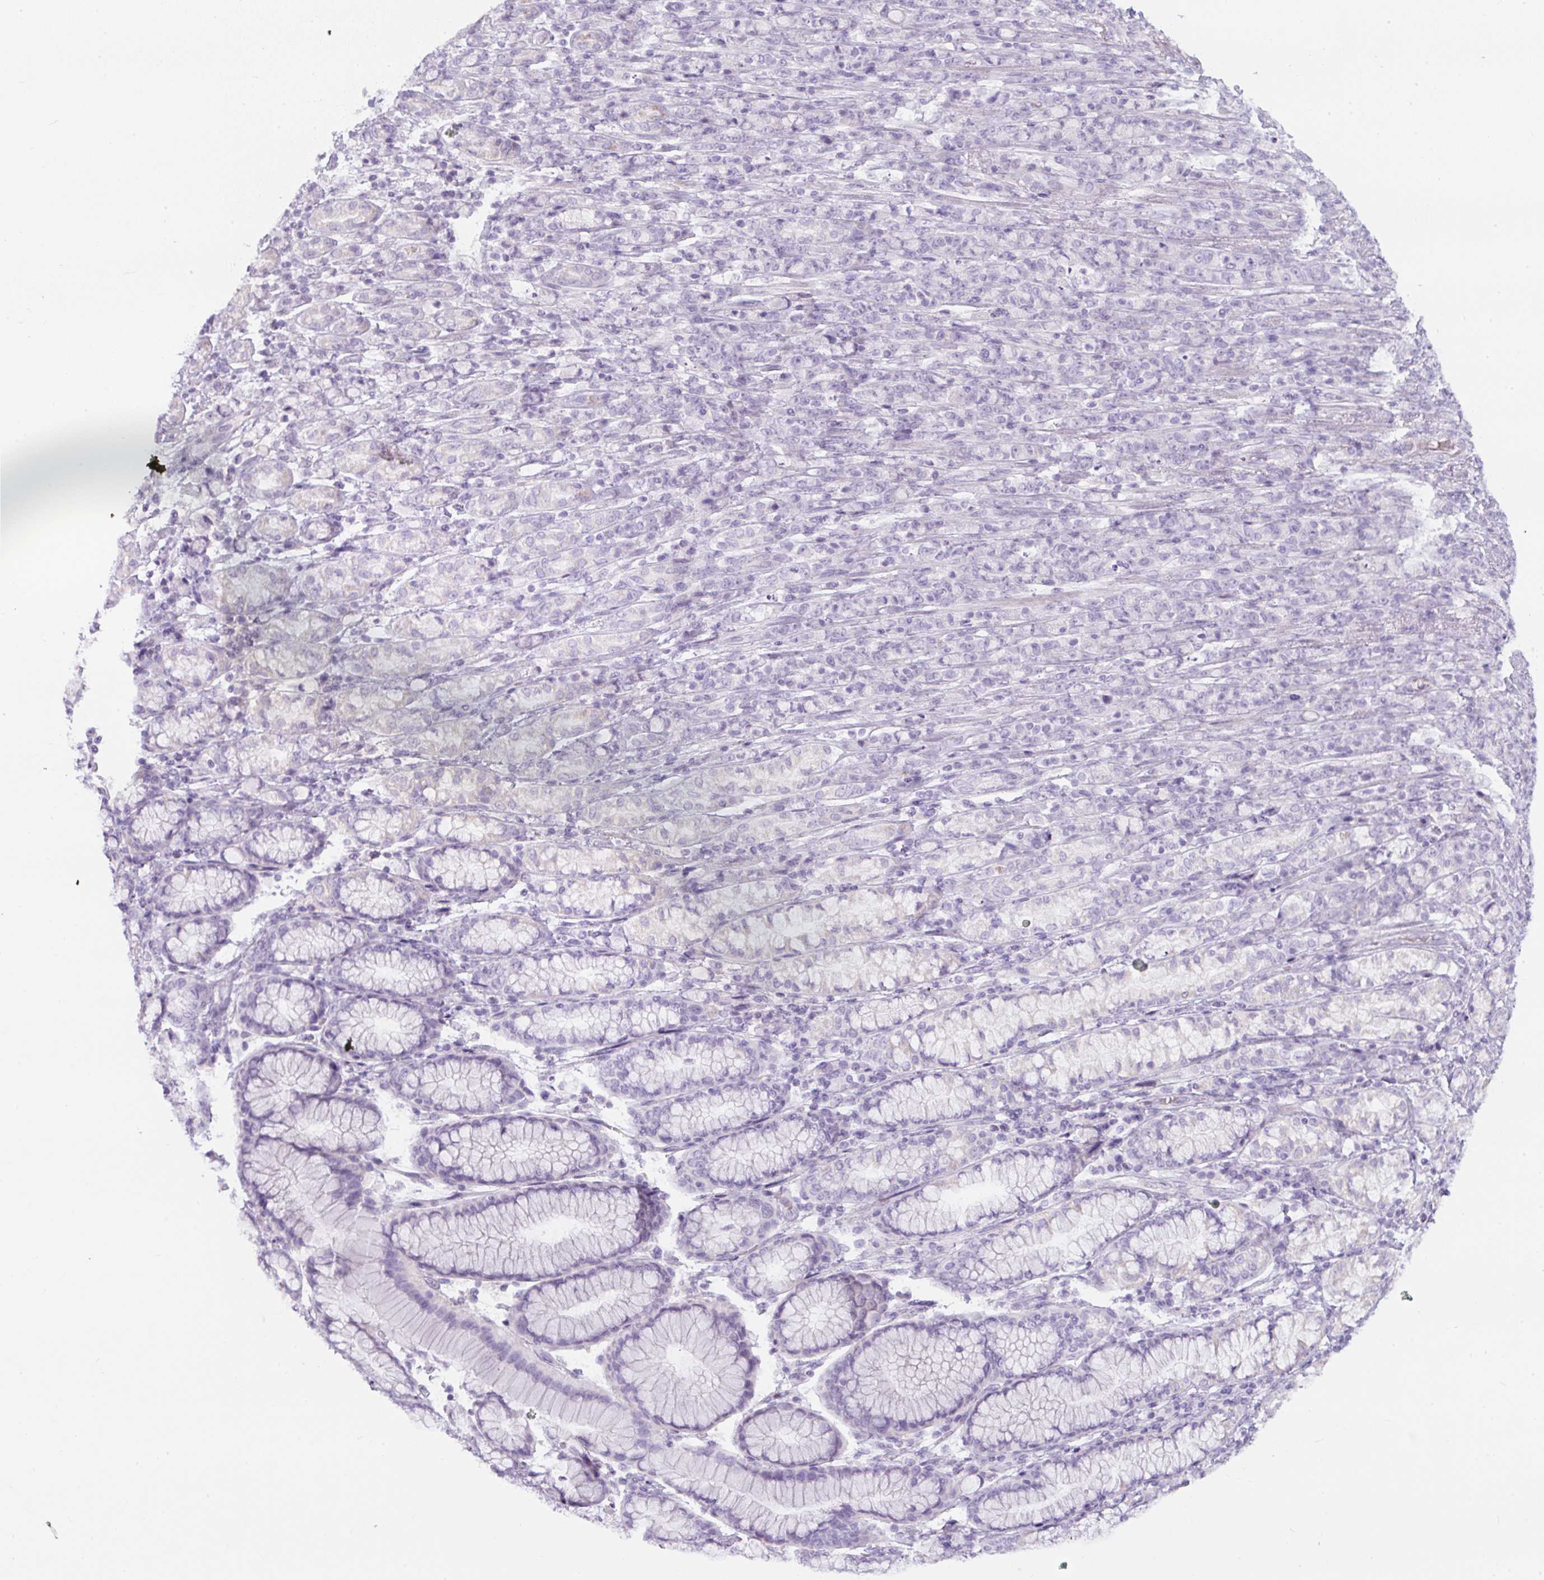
{"staining": {"intensity": "negative", "quantity": "none", "location": "none"}, "tissue": "stomach cancer", "cell_type": "Tumor cells", "image_type": "cancer", "snomed": [{"axis": "morphology", "description": "Normal tissue, NOS"}, {"axis": "morphology", "description": "Adenocarcinoma, NOS"}, {"axis": "topography", "description": "Stomach"}], "caption": "Immunohistochemistry of stomach cancer (adenocarcinoma) displays no positivity in tumor cells. (Brightfield microscopy of DAB (3,3'-diaminobenzidine) immunohistochemistry at high magnification).", "gene": "FGFBP3", "patient": {"sex": "female", "age": 79}}